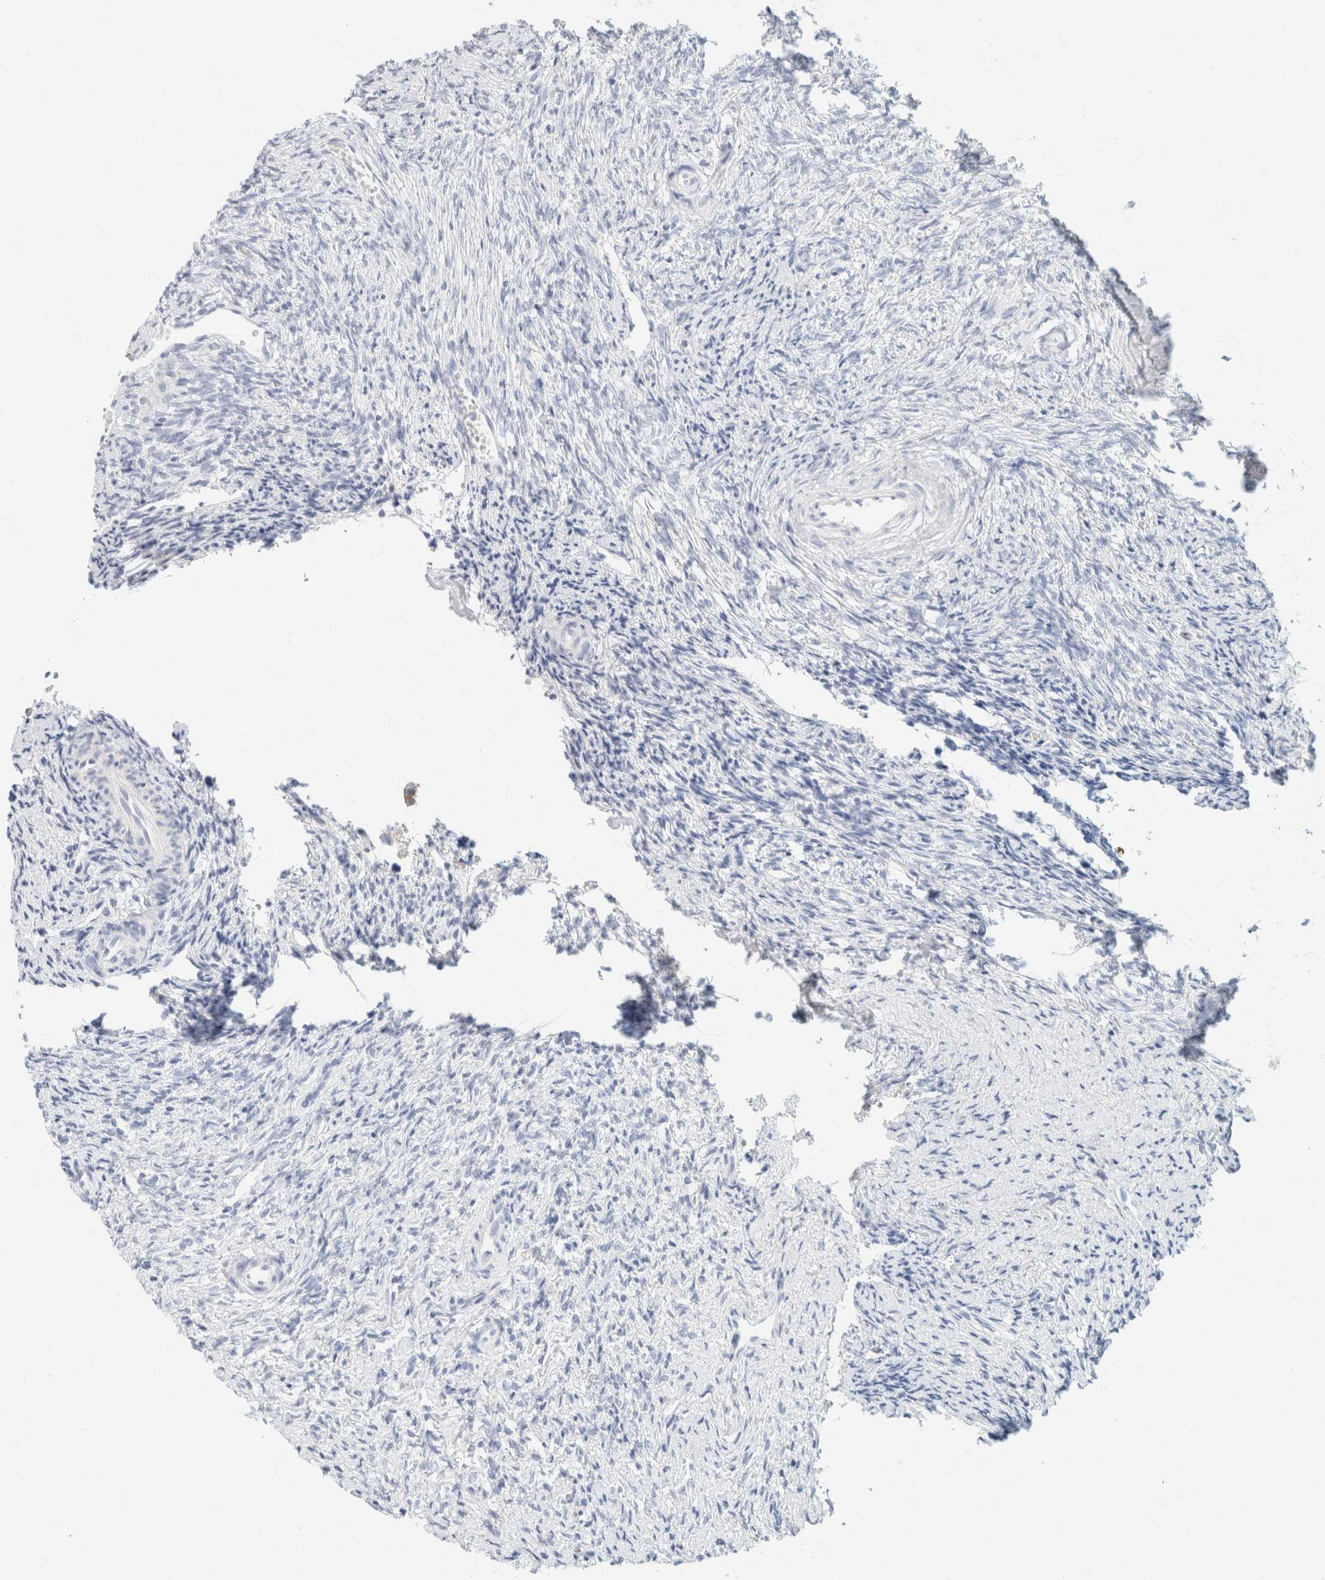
{"staining": {"intensity": "negative", "quantity": "none", "location": "none"}, "tissue": "ovary", "cell_type": "Ovarian stroma cells", "image_type": "normal", "snomed": [{"axis": "morphology", "description": "Normal tissue, NOS"}, {"axis": "topography", "description": "Ovary"}], "caption": "Human ovary stained for a protein using immunohistochemistry shows no staining in ovarian stroma cells.", "gene": "KRT20", "patient": {"sex": "female", "age": 41}}